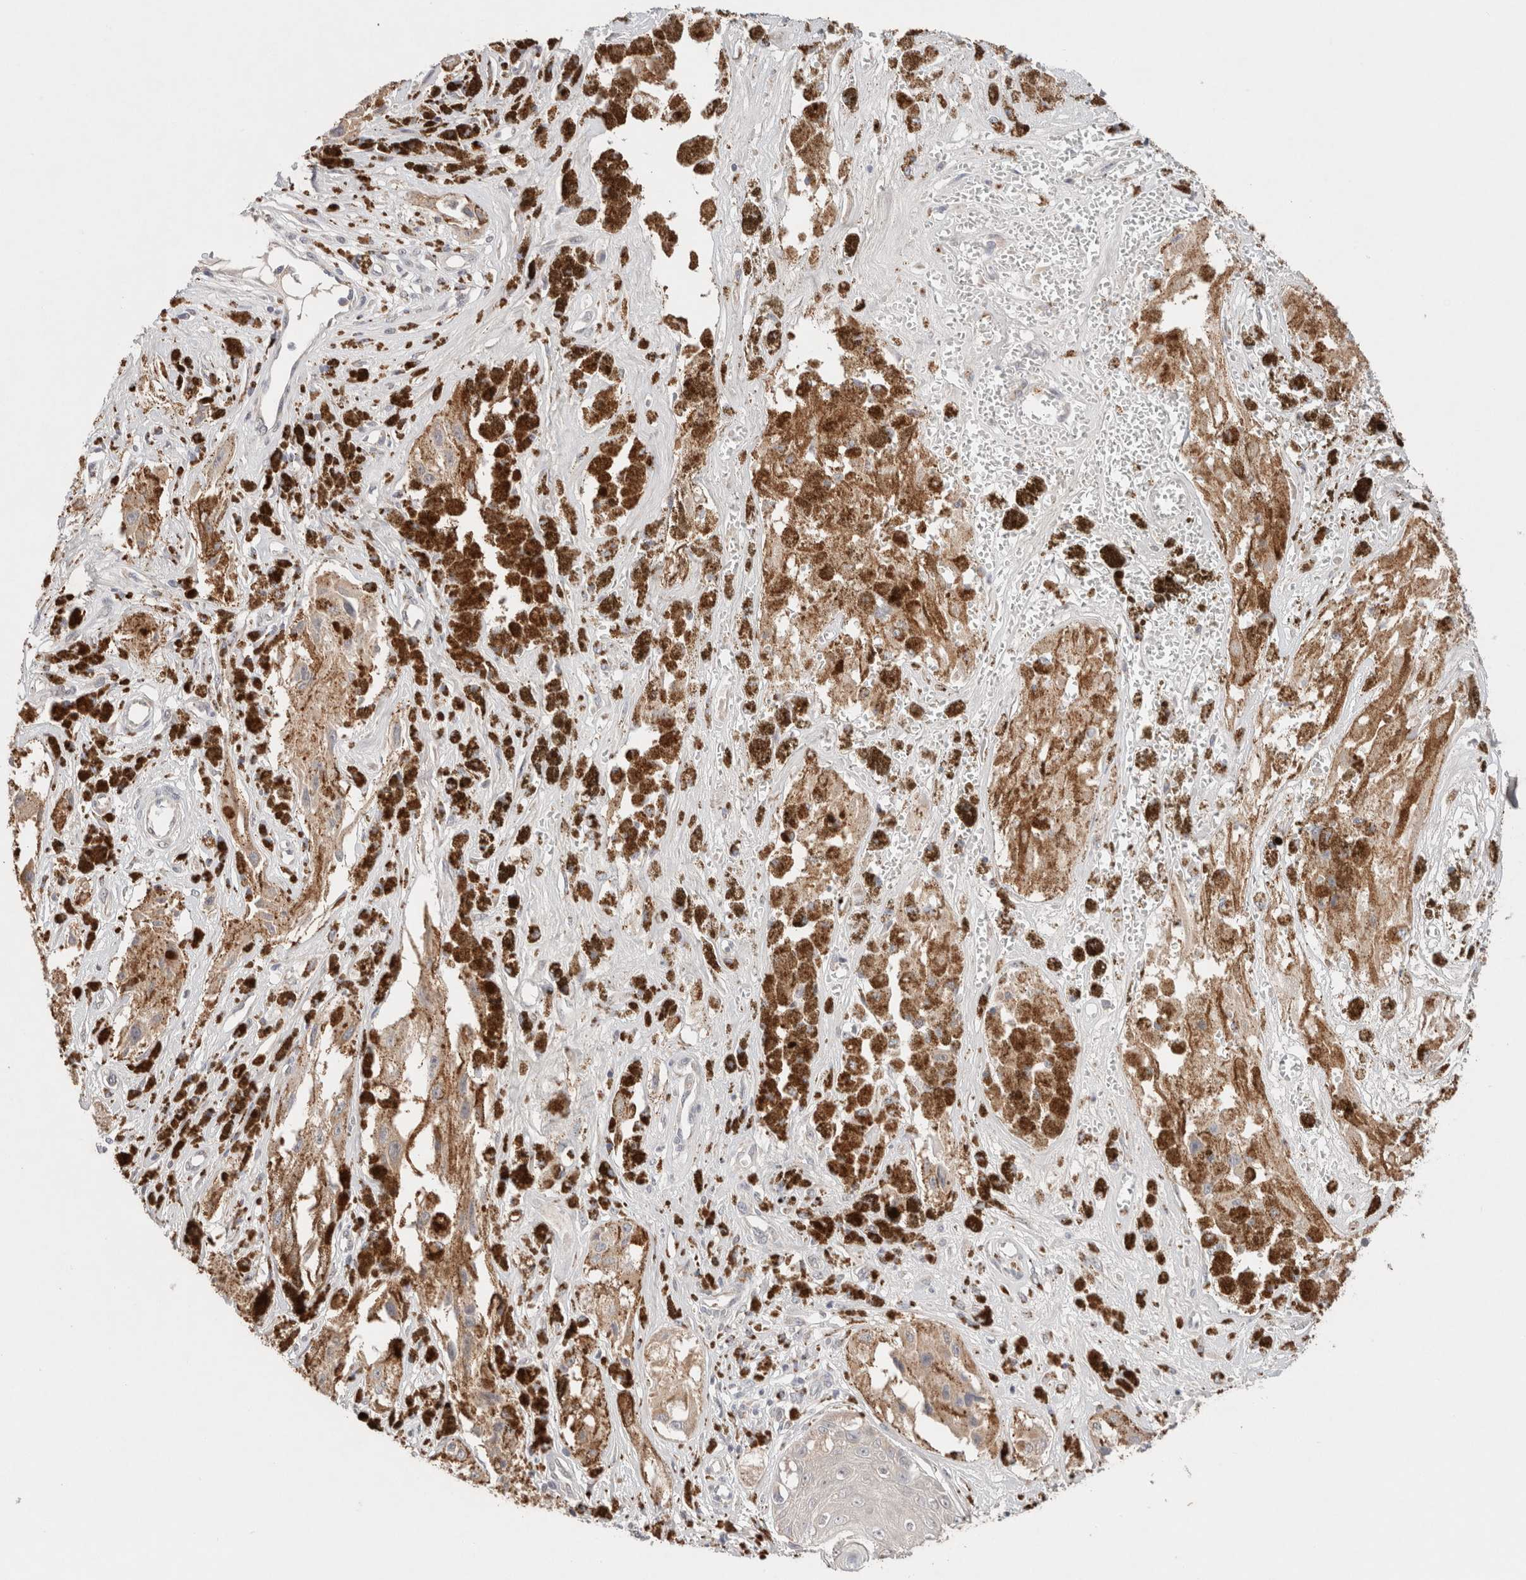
{"staining": {"intensity": "moderate", "quantity": ">75%", "location": "cytoplasmic/membranous"}, "tissue": "melanoma", "cell_type": "Tumor cells", "image_type": "cancer", "snomed": [{"axis": "morphology", "description": "Malignant melanoma, NOS"}, {"axis": "topography", "description": "Skin"}], "caption": "A photomicrograph showing moderate cytoplasmic/membranous expression in about >75% of tumor cells in malignant melanoma, as visualized by brown immunohistochemical staining.", "gene": "ERI3", "patient": {"sex": "male", "age": 88}}